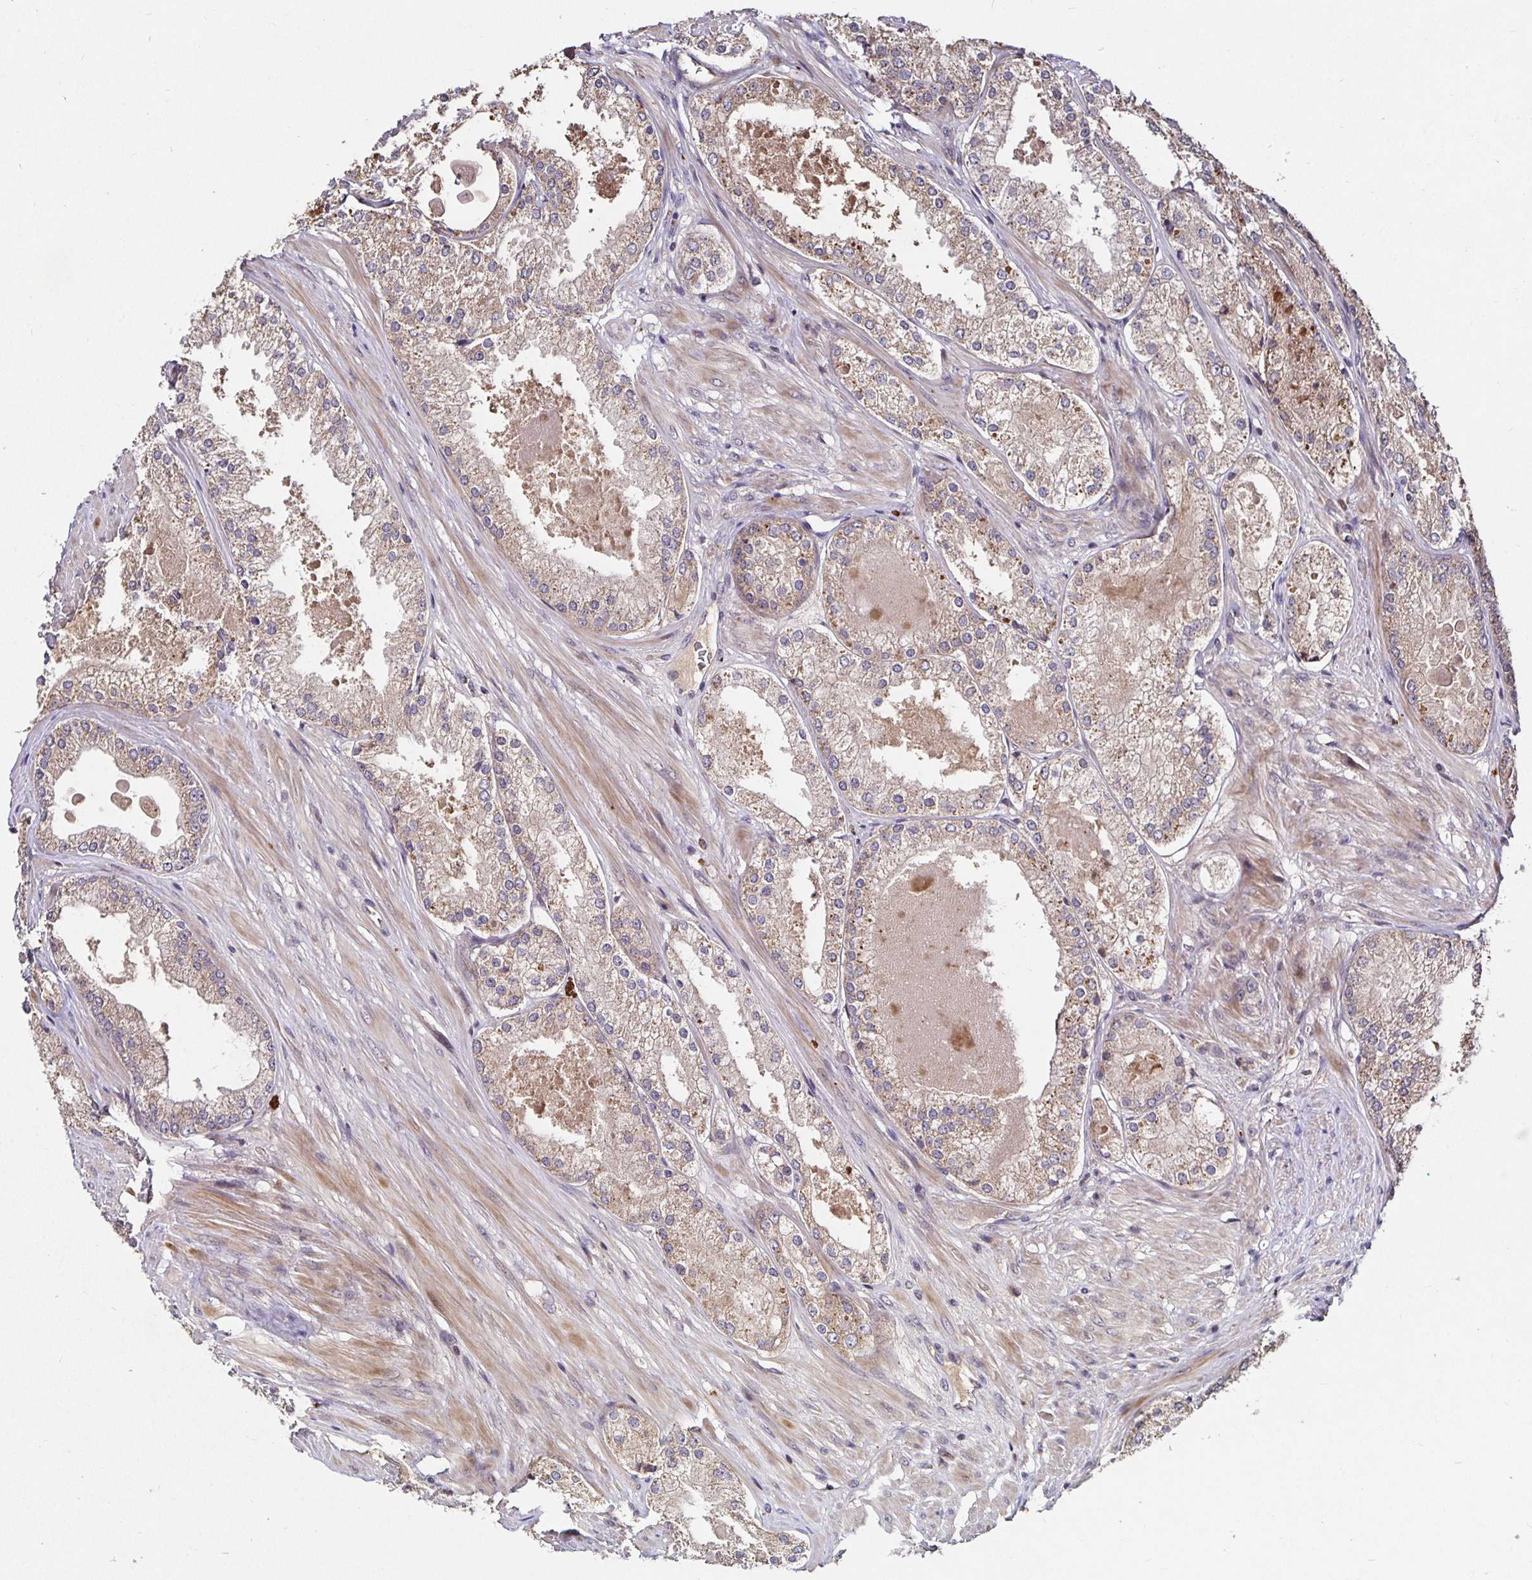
{"staining": {"intensity": "weak", "quantity": ">75%", "location": "cytoplasmic/membranous"}, "tissue": "prostate cancer", "cell_type": "Tumor cells", "image_type": "cancer", "snomed": [{"axis": "morphology", "description": "Adenocarcinoma, Low grade"}, {"axis": "topography", "description": "Prostate"}], "caption": "Weak cytoplasmic/membranous staining is appreciated in approximately >75% of tumor cells in adenocarcinoma (low-grade) (prostate).", "gene": "SMYD3", "patient": {"sex": "male", "age": 68}}